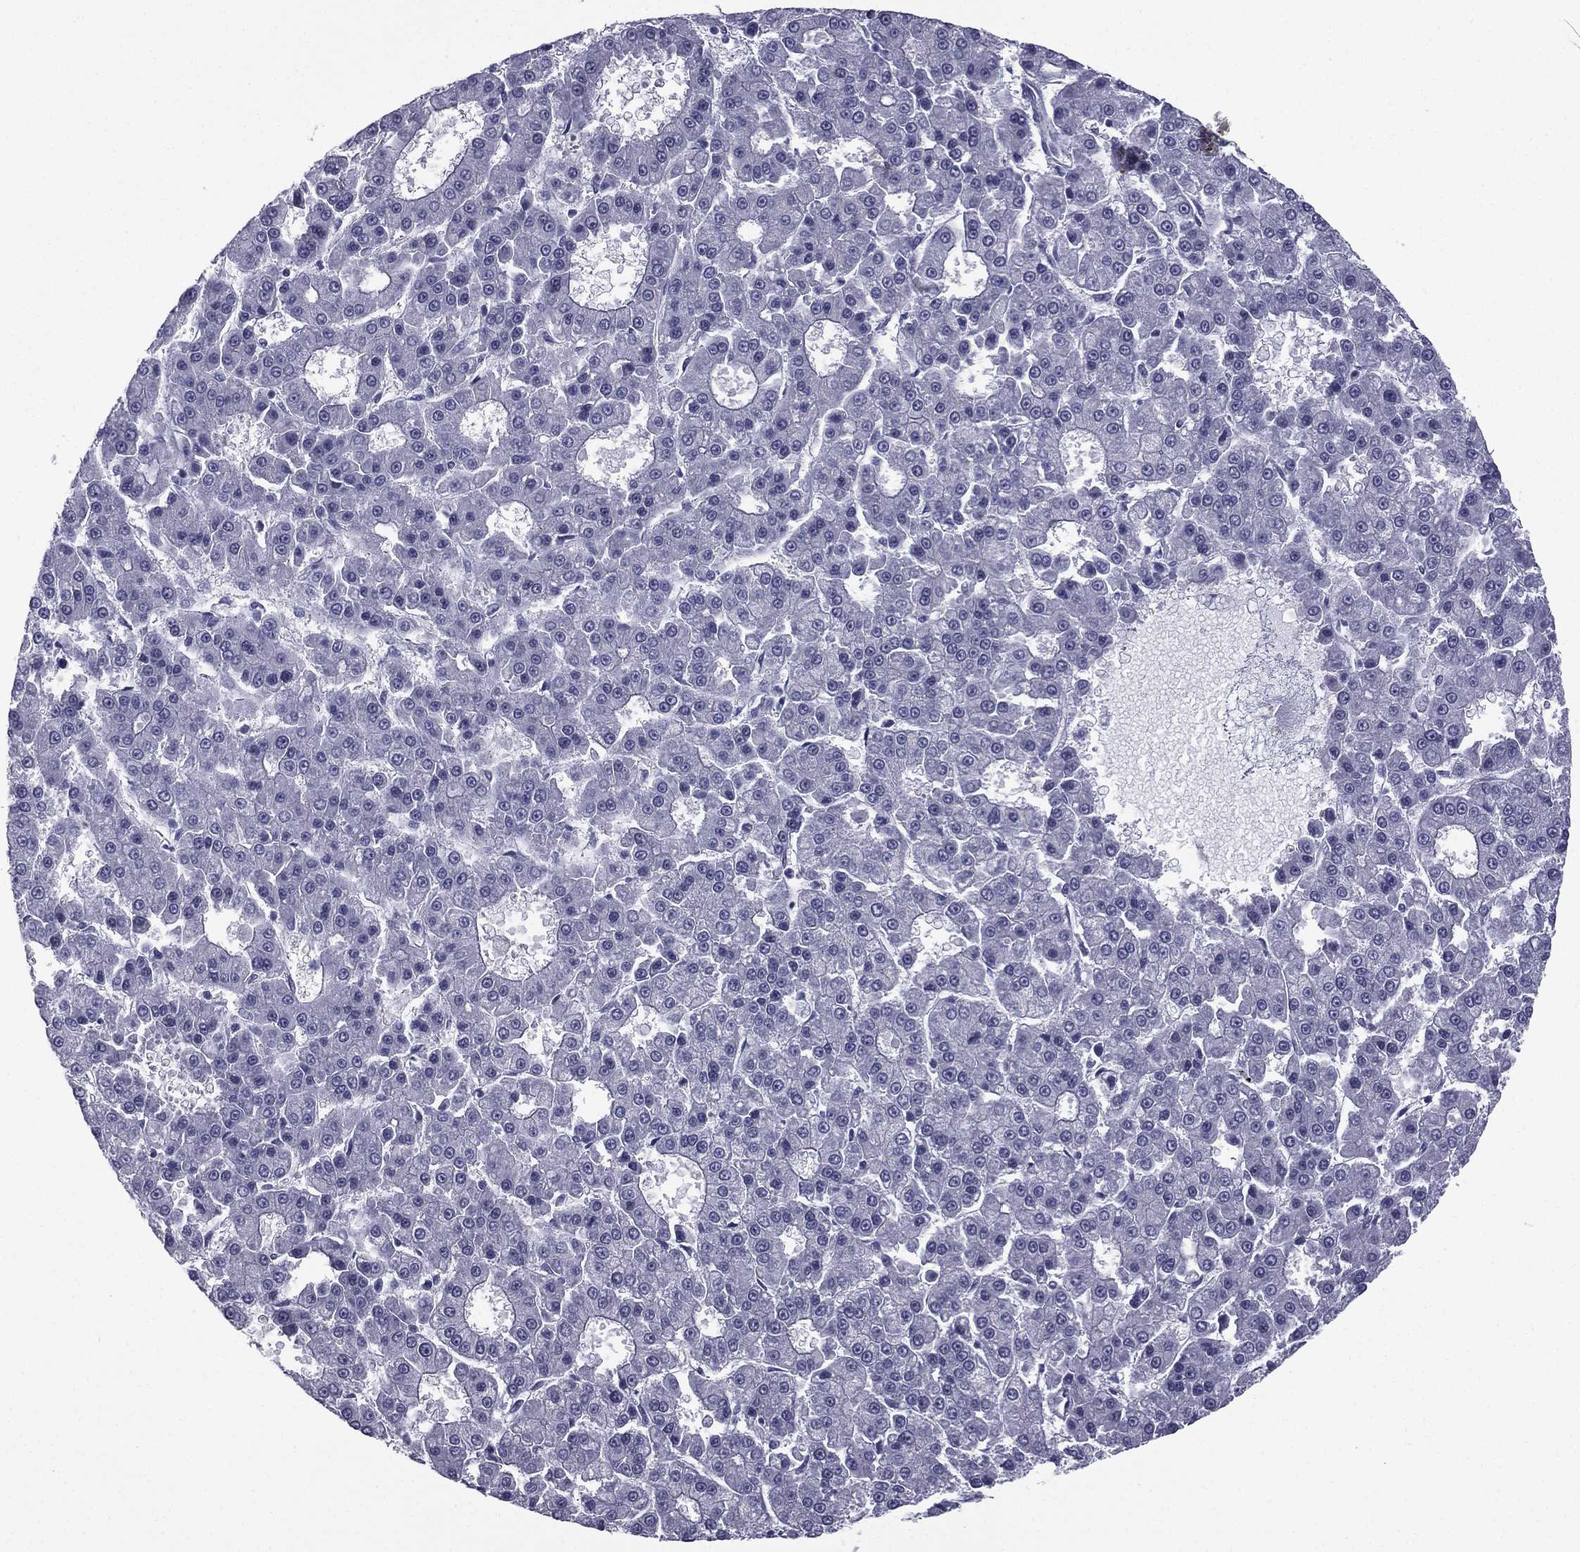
{"staining": {"intensity": "negative", "quantity": "none", "location": "none"}, "tissue": "liver cancer", "cell_type": "Tumor cells", "image_type": "cancer", "snomed": [{"axis": "morphology", "description": "Carcinoma, Hepatocellular, NOS"}, {"axis": "topography", "description": "Liver"}], "caption": "This is an IHC micrograph of liver hepatocellular carcinoma. There is no positivity in tumor cells.", "gene": "ACTRT2", "patient": {"sex": "male", "age": 70}}